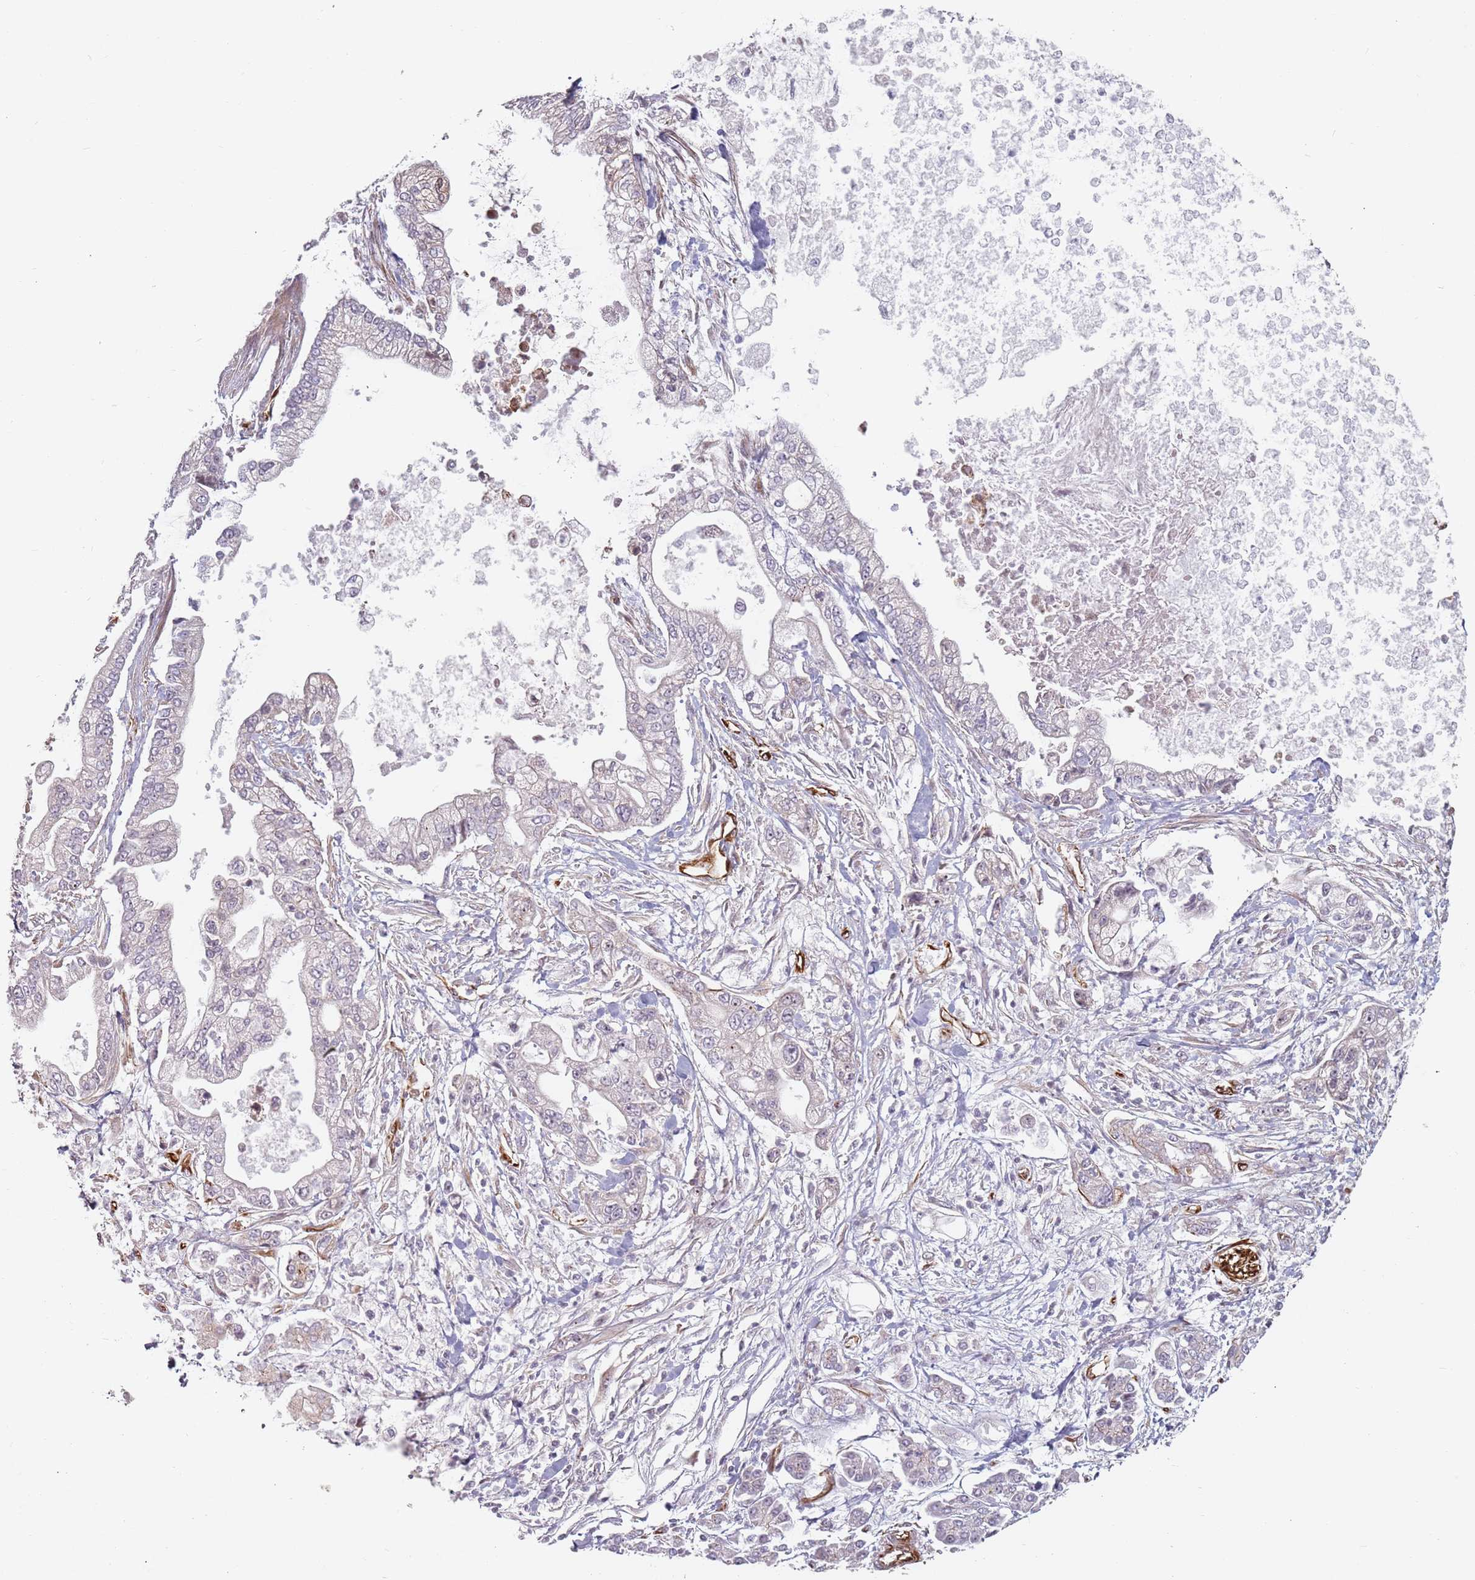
{"staining": {"intensity": "negative", "quantity": "none", "location": "none"}, "tissue": "pancreatic cancer", "cell_type": "Tumor cells", "image_type": "cancer", "snomed": [{"axis": "morphology", "description": "Adenocarcinoma, NOS"}, {"axis": "topography", "description": "Pancreas"}], "caption": "Histopathology image shows no protein expression in tumor cells of pancreatic cancer tissue. Brightfield microscopy of immunohistochemistry stained with DAB (3,3'-diaminobenzidine) (brown) and hematoxylin (blue), captured at high magnification.", "gene": "GAS2L3", "patient": {"sex": "male", "age": 69}}